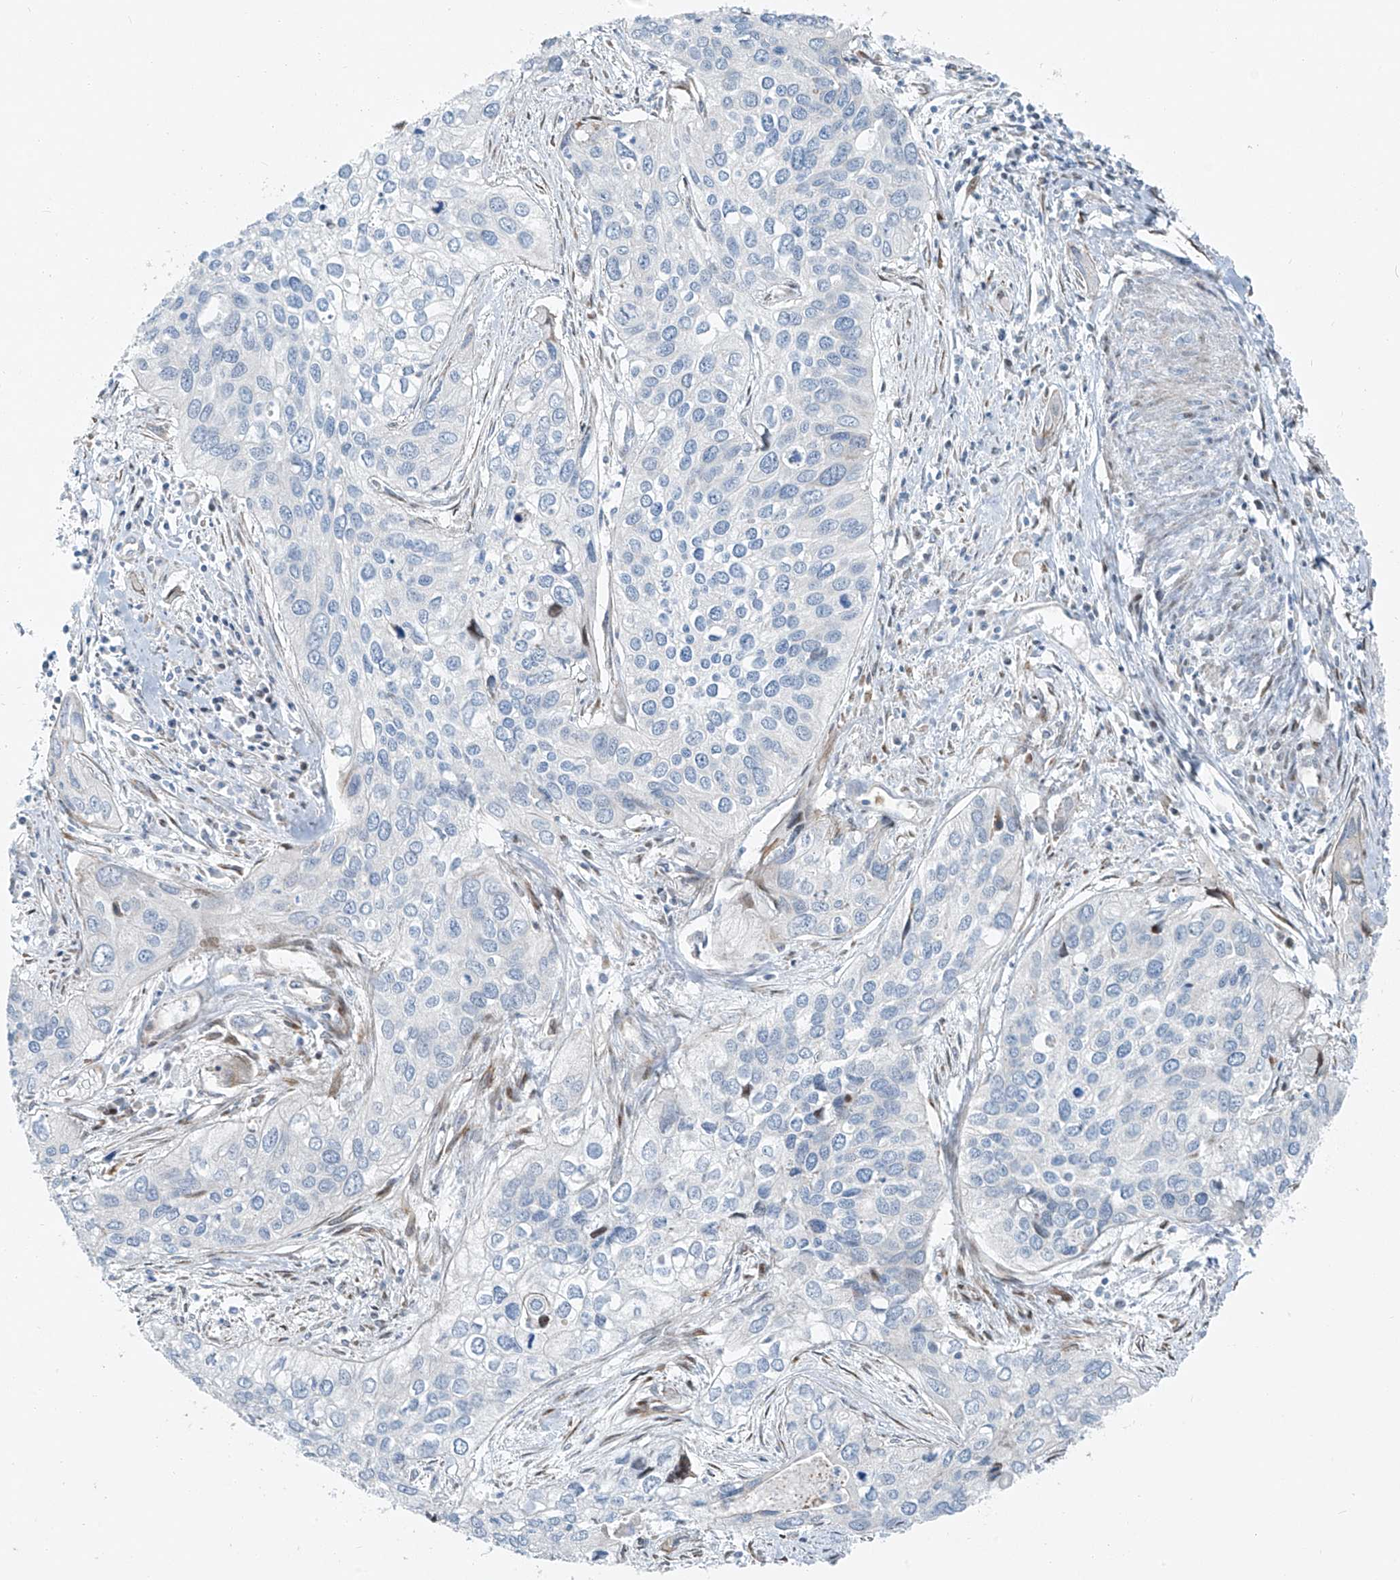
{"staining": {"intensity": "negative", "quantity": "none", "location": "none"}, "tissue": "cervical cancer", "cell_type": "Tumor cells", "image_type": "cancer", "snomed": [{"axis": "morphology", "description": "Squamous cell carcinoma, NOS"}, {"axis": "topography", "description": "Cervix"}], "caption": "Tumor cells show no significant positivity in cervical cancer.", "gene": "HIC2", "patient": {"sex": "female", "age": 55}}